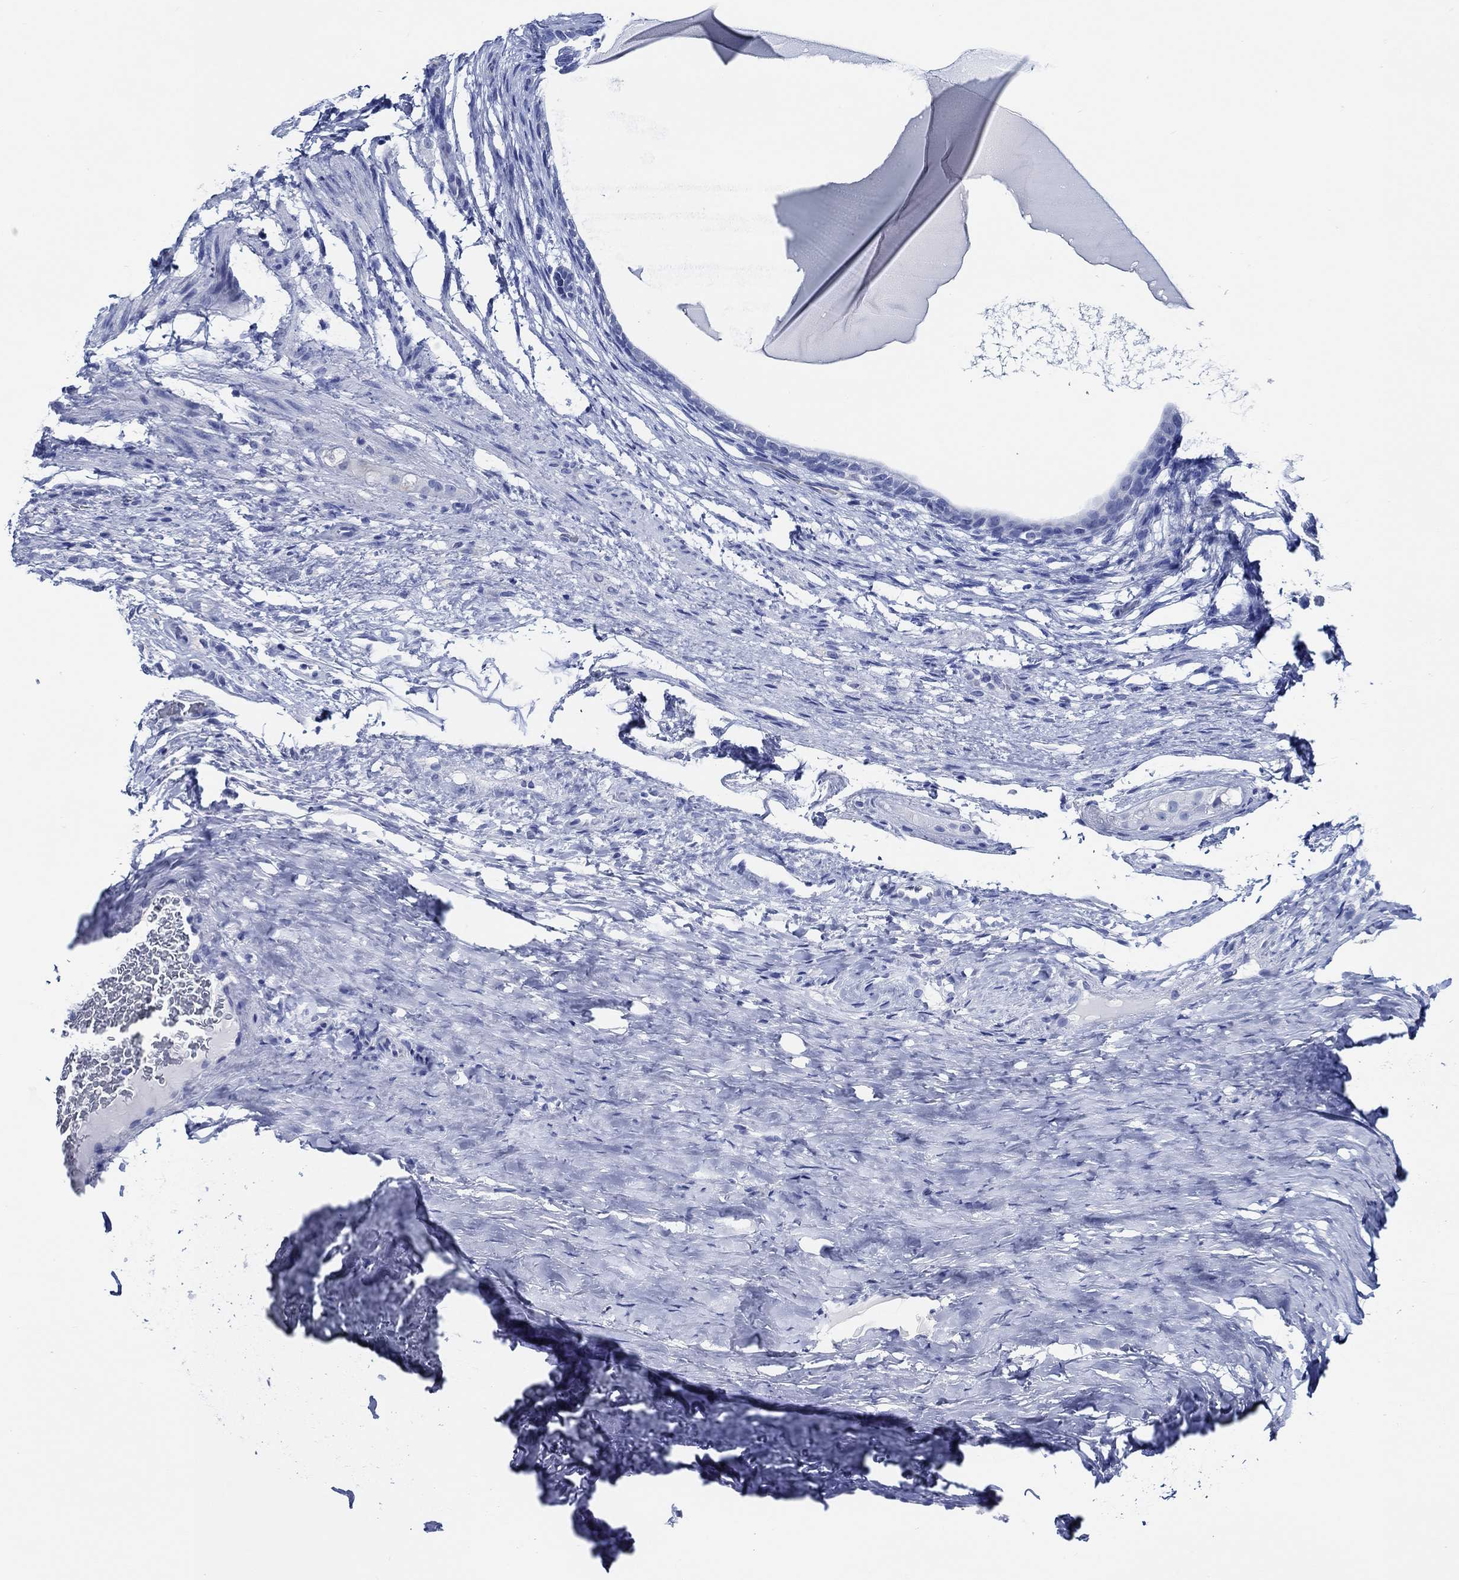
{"staining": {"intensity": "negative", "quantity": "none", "location": "none"}, "tissue": "testis cancer", "cell_type": "Tumor cells", "image_type": "cancer", "snomed": [{"axis": "morphology", "description": "Carcinoma, Embryonal, NOS"}, {"axis": "topography", "description": "Testis"}], "caption": "Embryonal carcinoma (testis) was stained to show a protein in brown. There is no significant positivity in tumor cells.", "gene": "WDR62", "patient": {"sex": "male", "age": 24}}